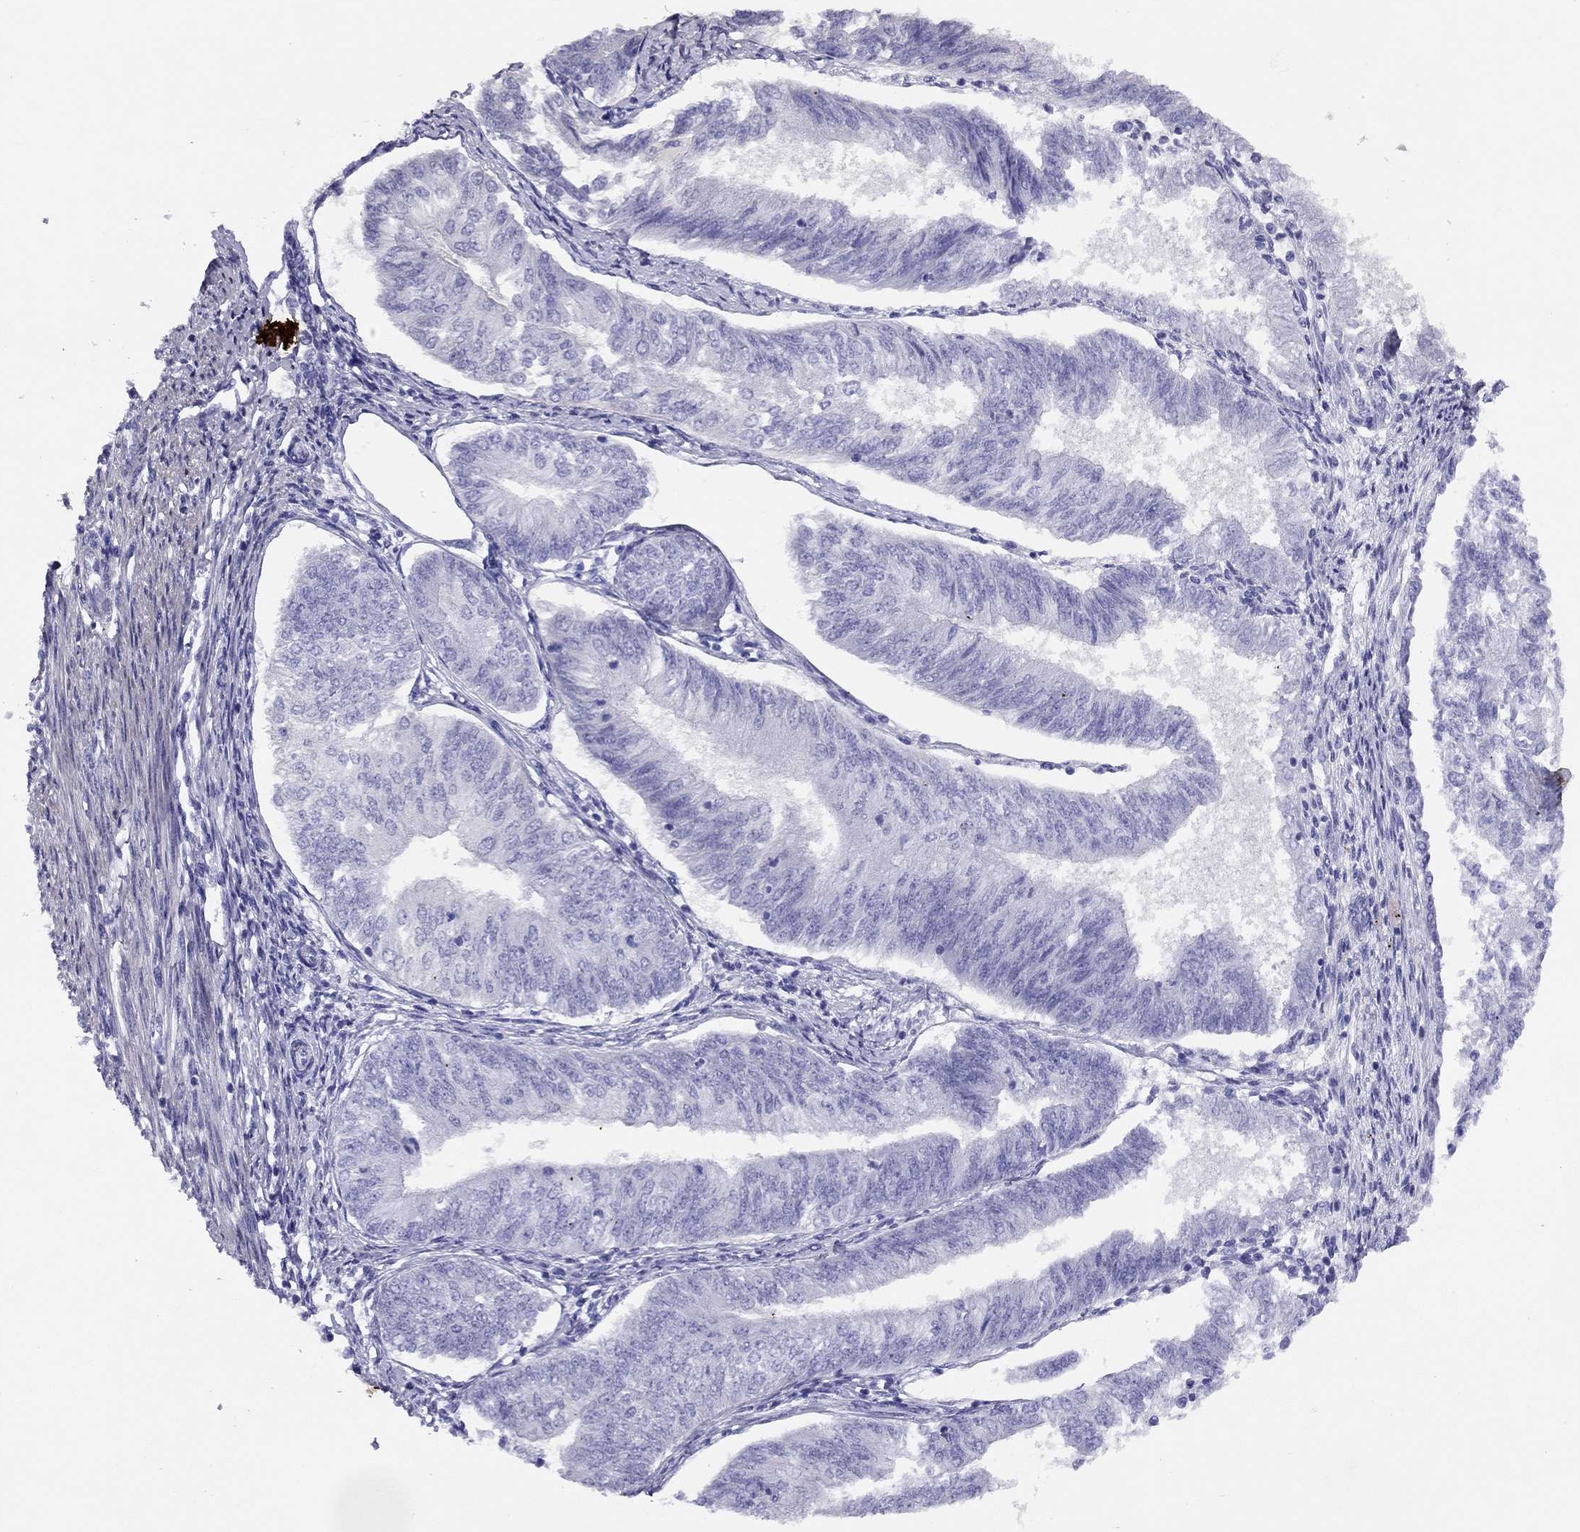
{"staining": {"intensity": "negative", "quantity": "none", "location": "none"}, "tissue": "endometrial cancer", "cell_type": "Tumor cells", "image_type": "cancer", "snomed": [{"axis": "morphology", "description": "Adenocarcinoma, NOS"}, {"axis": "topography", "description": "Endometrium"}], "caption": "DAB (3,3'-diaminobenzidine) immunohistochemical staining of human endometrial cancer (adenocarcinoma) shows no significant staining in tumor cells.", "gene": "LRIT2", "patient": {"sex": "female", "age": 58}}